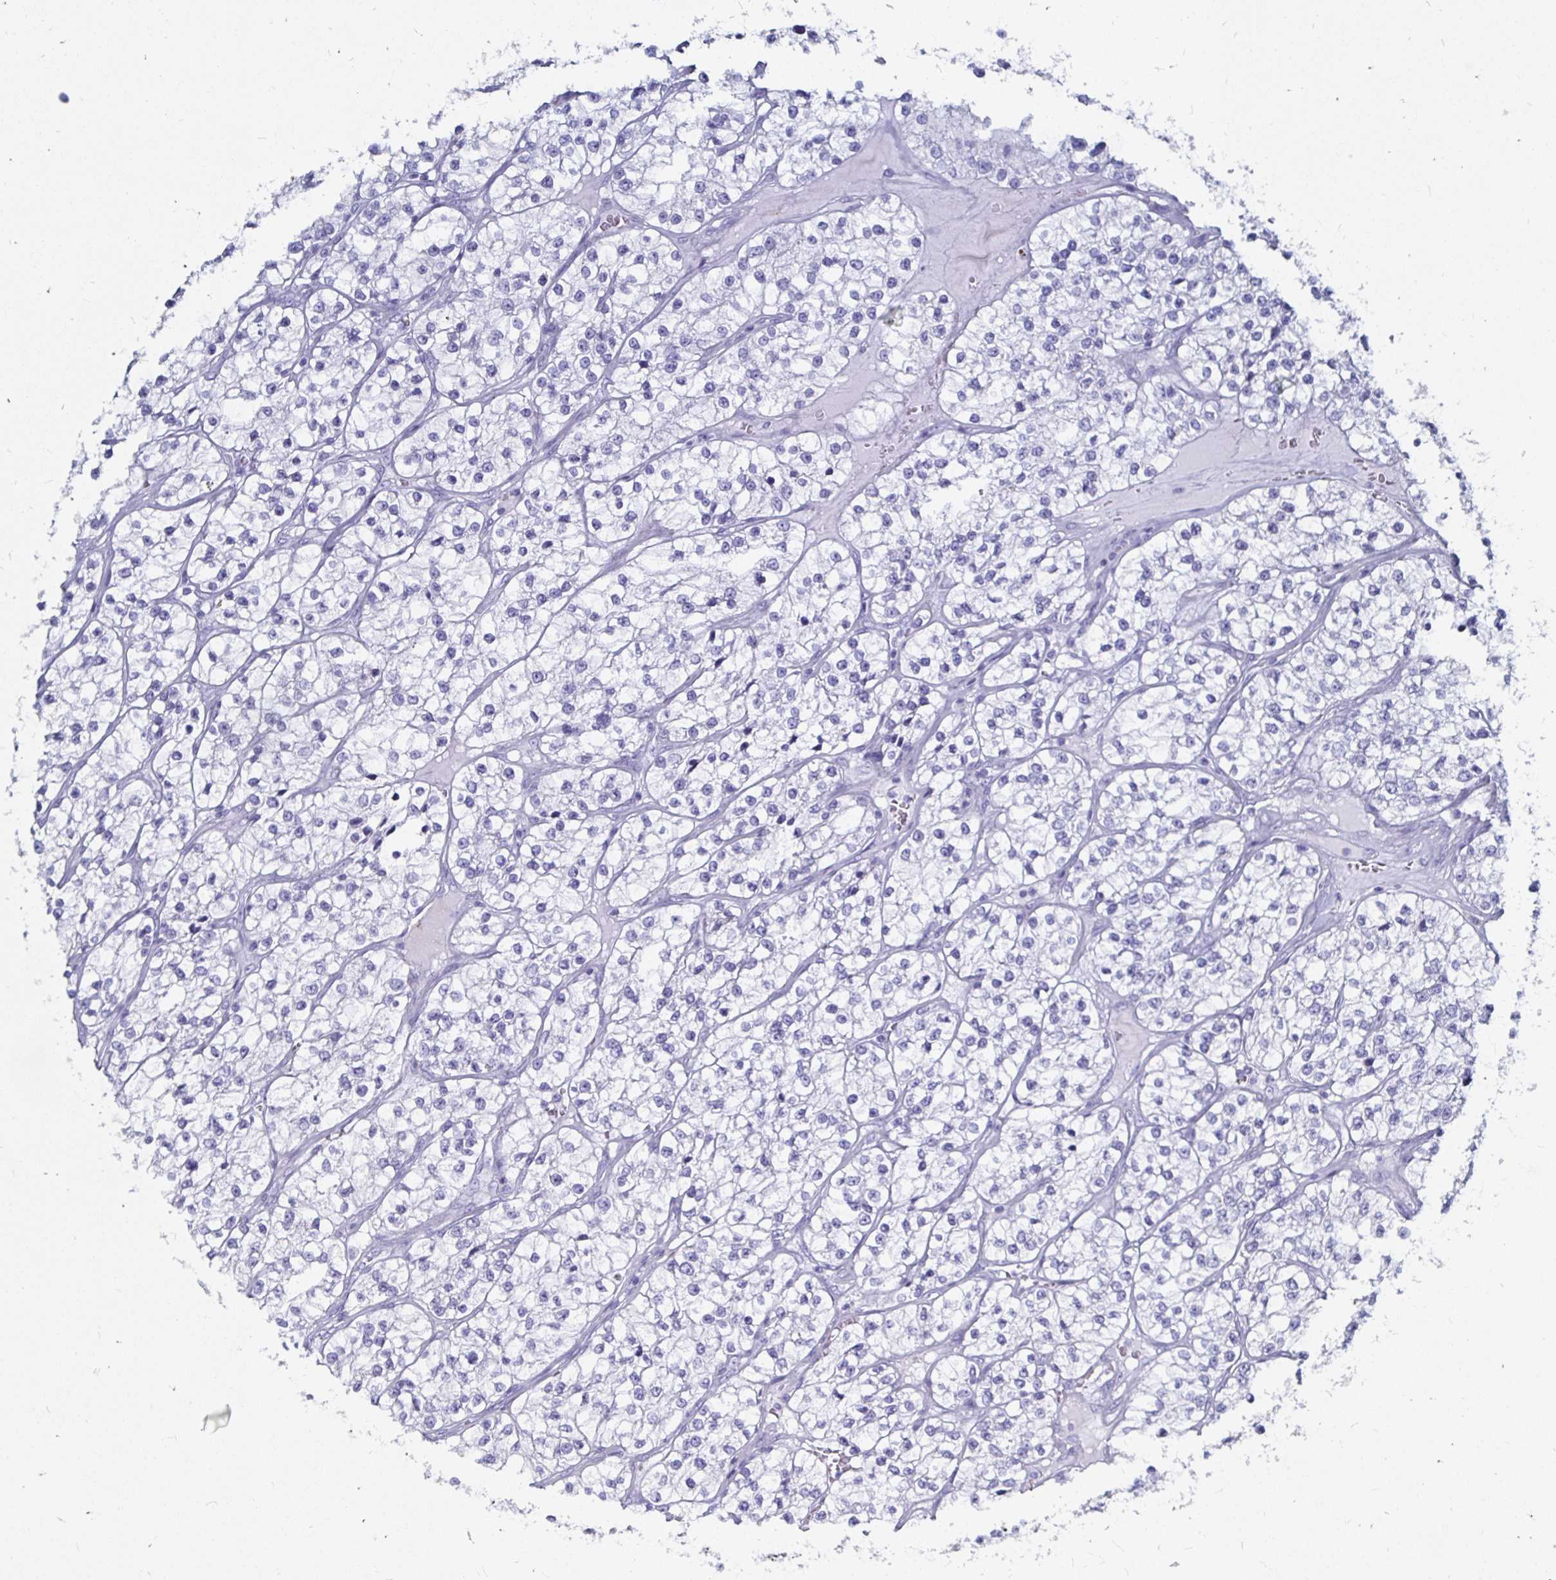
{"staining": {"intensity": "negative", "quantity": "none", "location": "none"}, "tissue": "renal cancer", "cell_type": "Tumor cells", "image_type": "cancer", "snomed": [{"axis": "morphology", "description": "Adenocarcinoma, NOS"}, {"axis": "topography", "description": "Kidney"}], "caption": "Protein analysis of adenocarcinoma (renal) shows no significant positivity in tumor cells.", "gene": "LUZP4", "patient": {"sex": "female", "age": 57}}